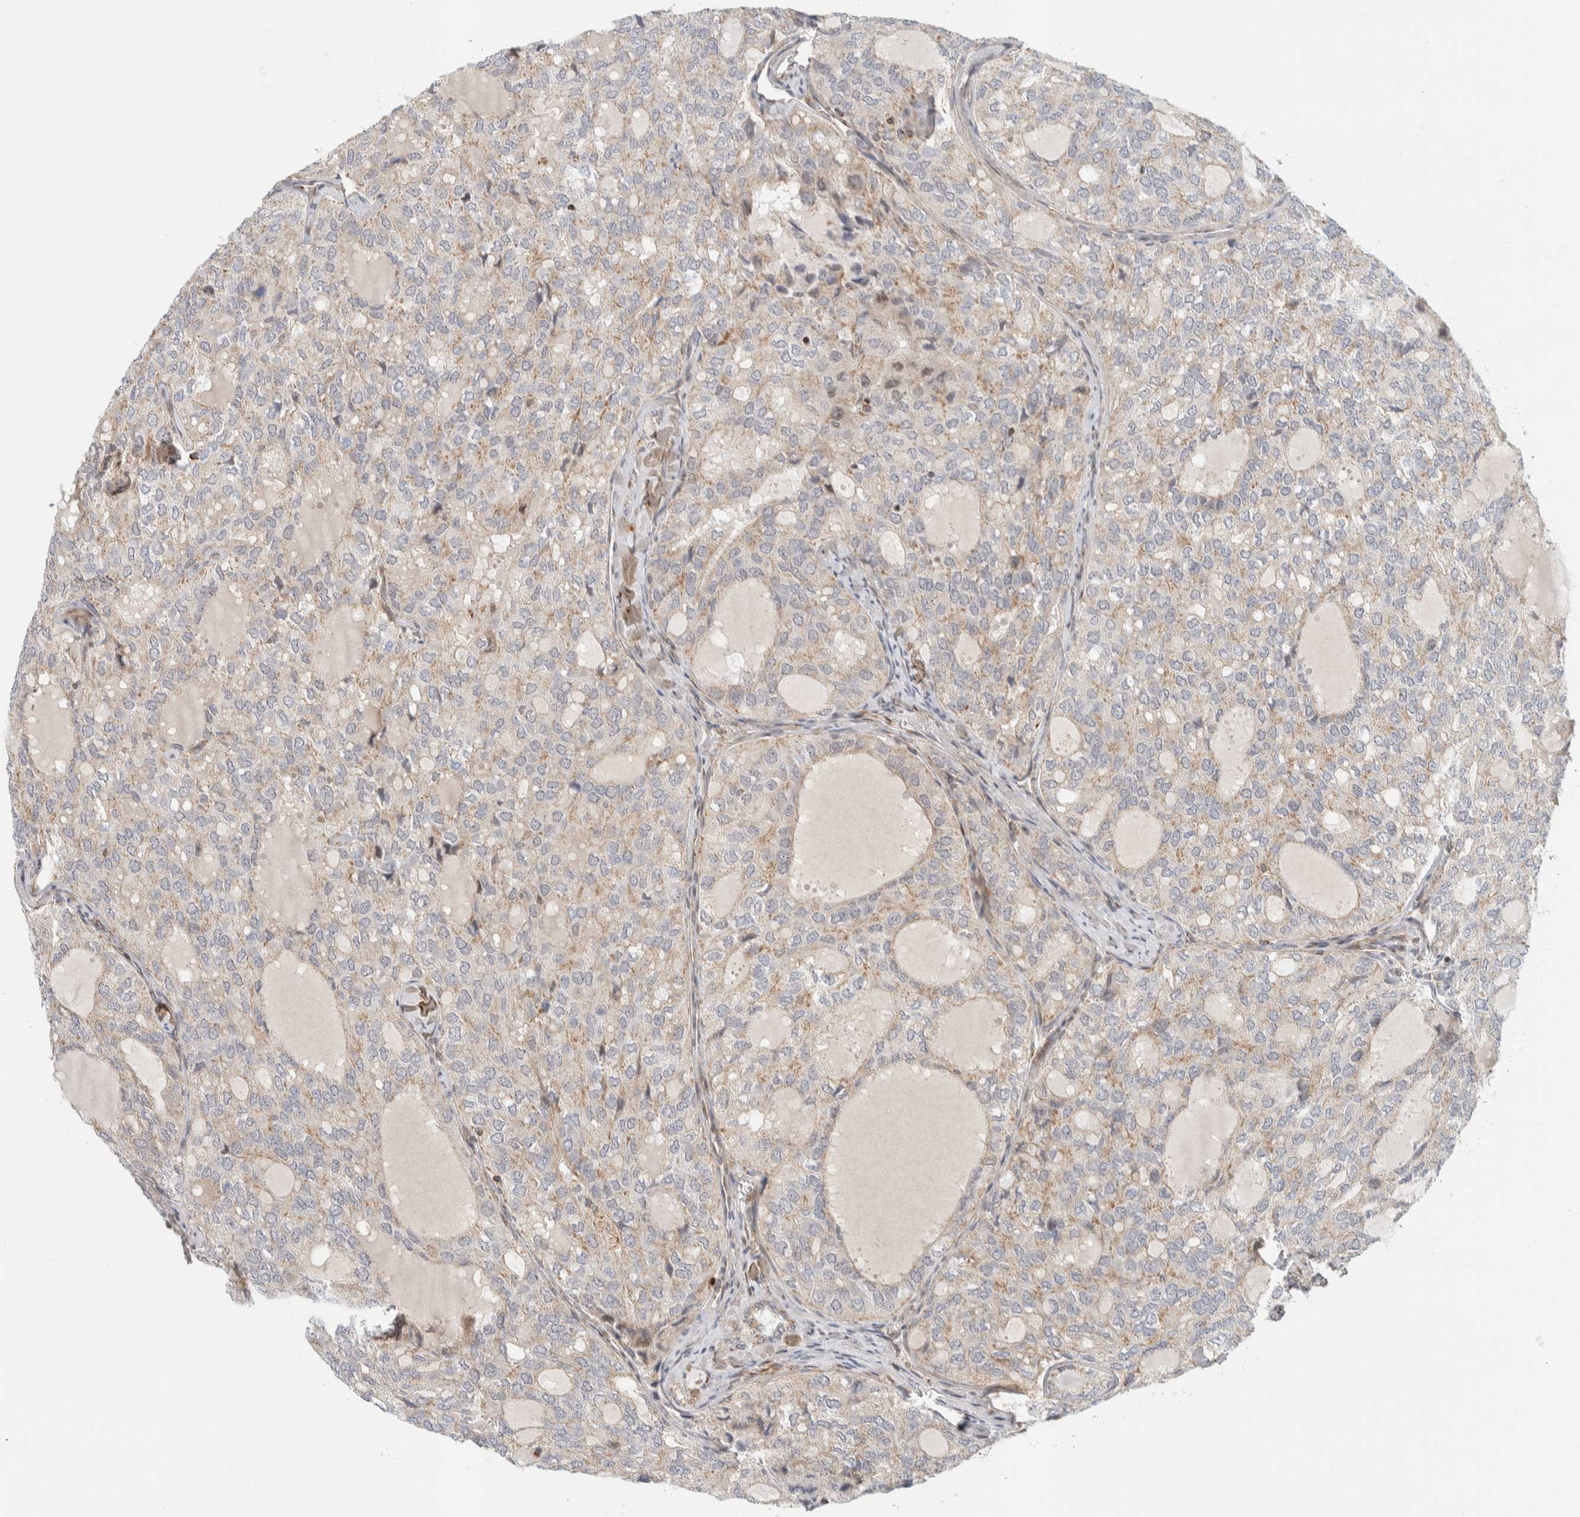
{"staining": {"intensity": "weak", "quantity": "25%-75%", "location": "cytoplasmic/membranous"}, "tissue": "thyroid cancer", "cell_type": "Tumor cells", "image_type": "cancer", "snomed": [{"axis": "morphology", "description": "Follicular adenoma carcinoma, NOS"}, {"axis": "topography", "description": "Thyroid gland"}], "caption": "The photomicrograph exhibits a brown stain indicating the presence of a protein in the cytoplasmic/membranous of tumor cells in thyroid follicular adenoma carcinoma. Nuclei are stained in blue.", "gene": "TSPAN32", "patient": {"sex": "male", "age": 75}}